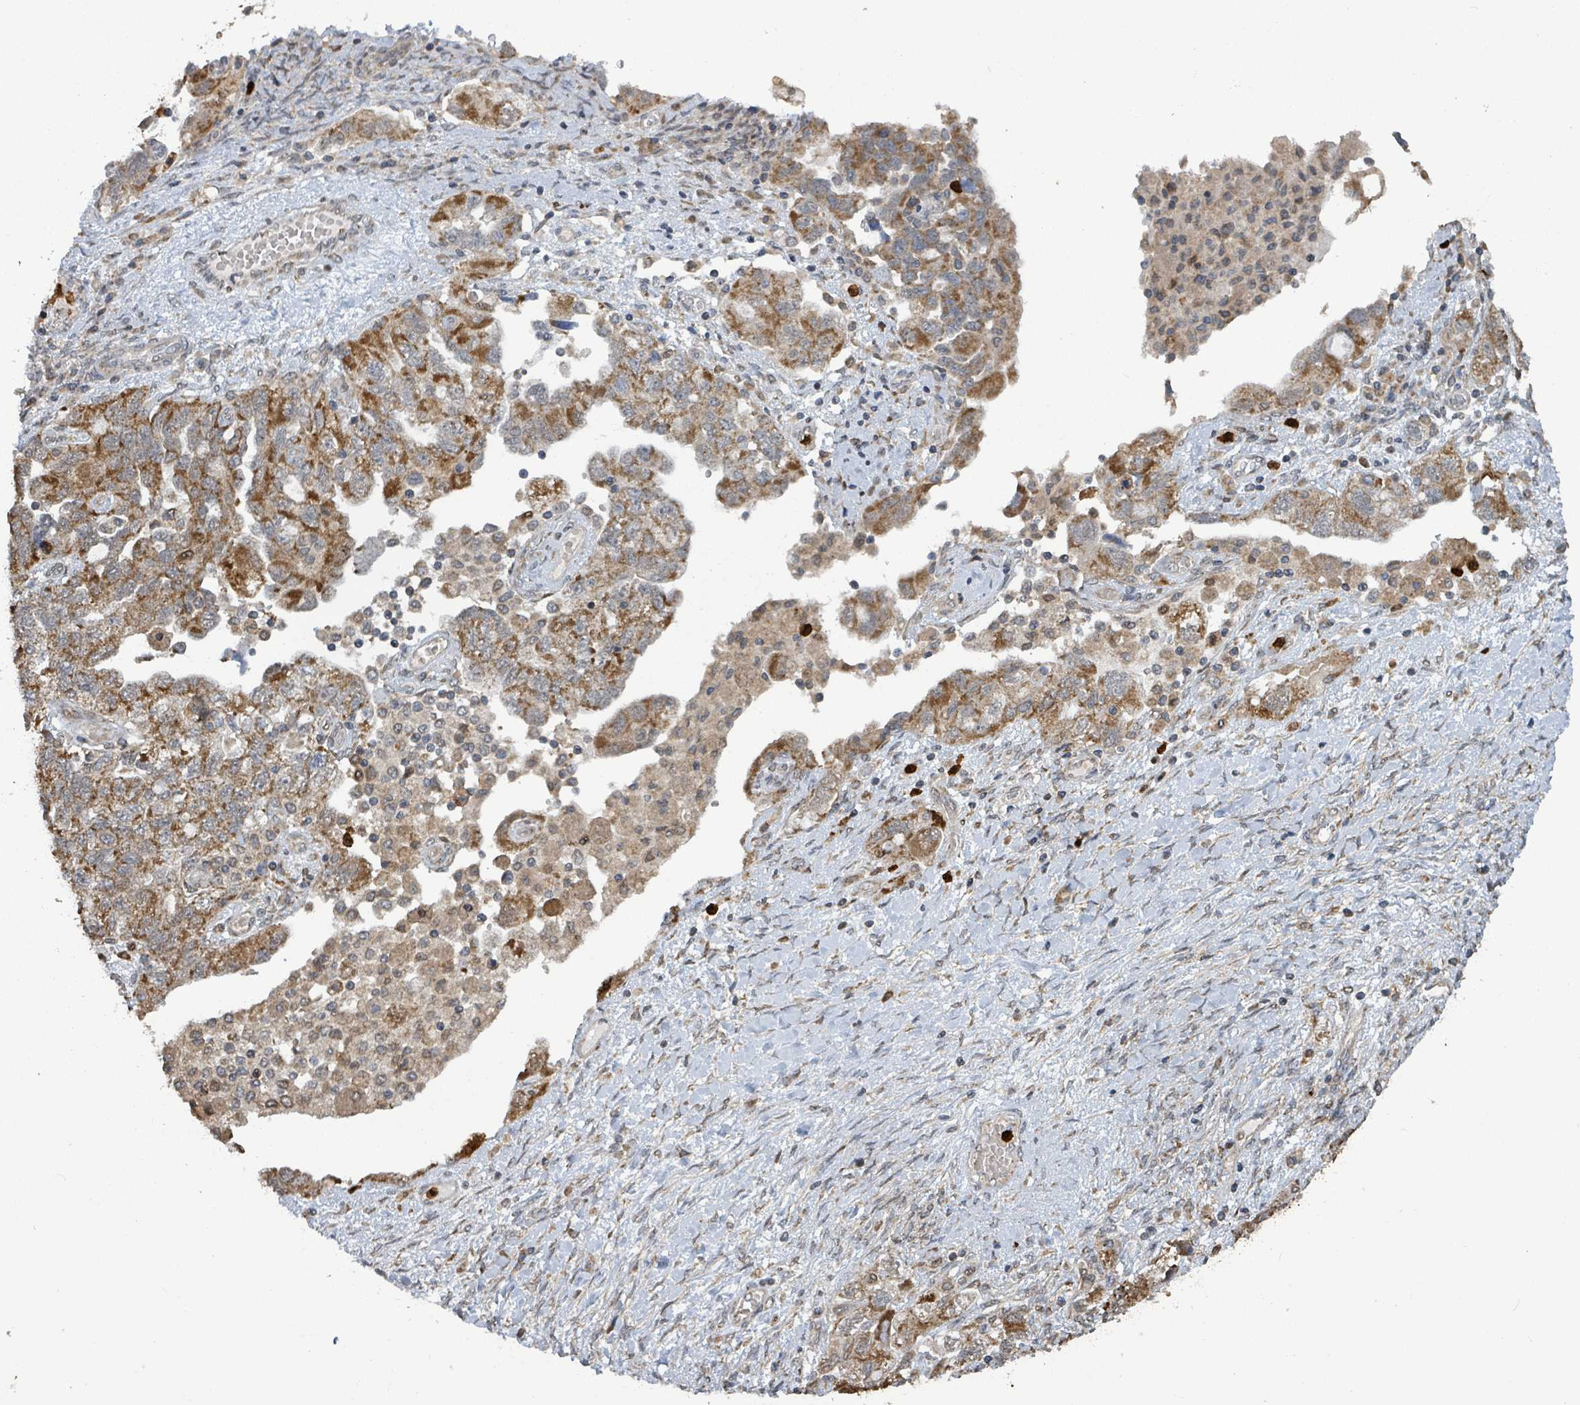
{"staining": {"intensity": "moderate", "quantity": ">75%", "location": "cytoplasmic/membranous"}, "tissue": "ovarian cancer", "cell_type": "Tumor cells", "image_type": "cancer", "snomed": [{"axis": "morphology", "description": "Carcinoma, NOS"}, {"axis": "morphology", "description": "Cystadenocarcinoma, serous, NOS"}, {"axis": "topography", "description": "Ovary"}], "caption": "Human carcinoma (ovarian) stained with a brown dye exhibits moderate cytoplasmic/membranous positive expression in about >75% of tumor cells.", "gene": "COQ6", "patient": {"sex": "female", "age": 69}}